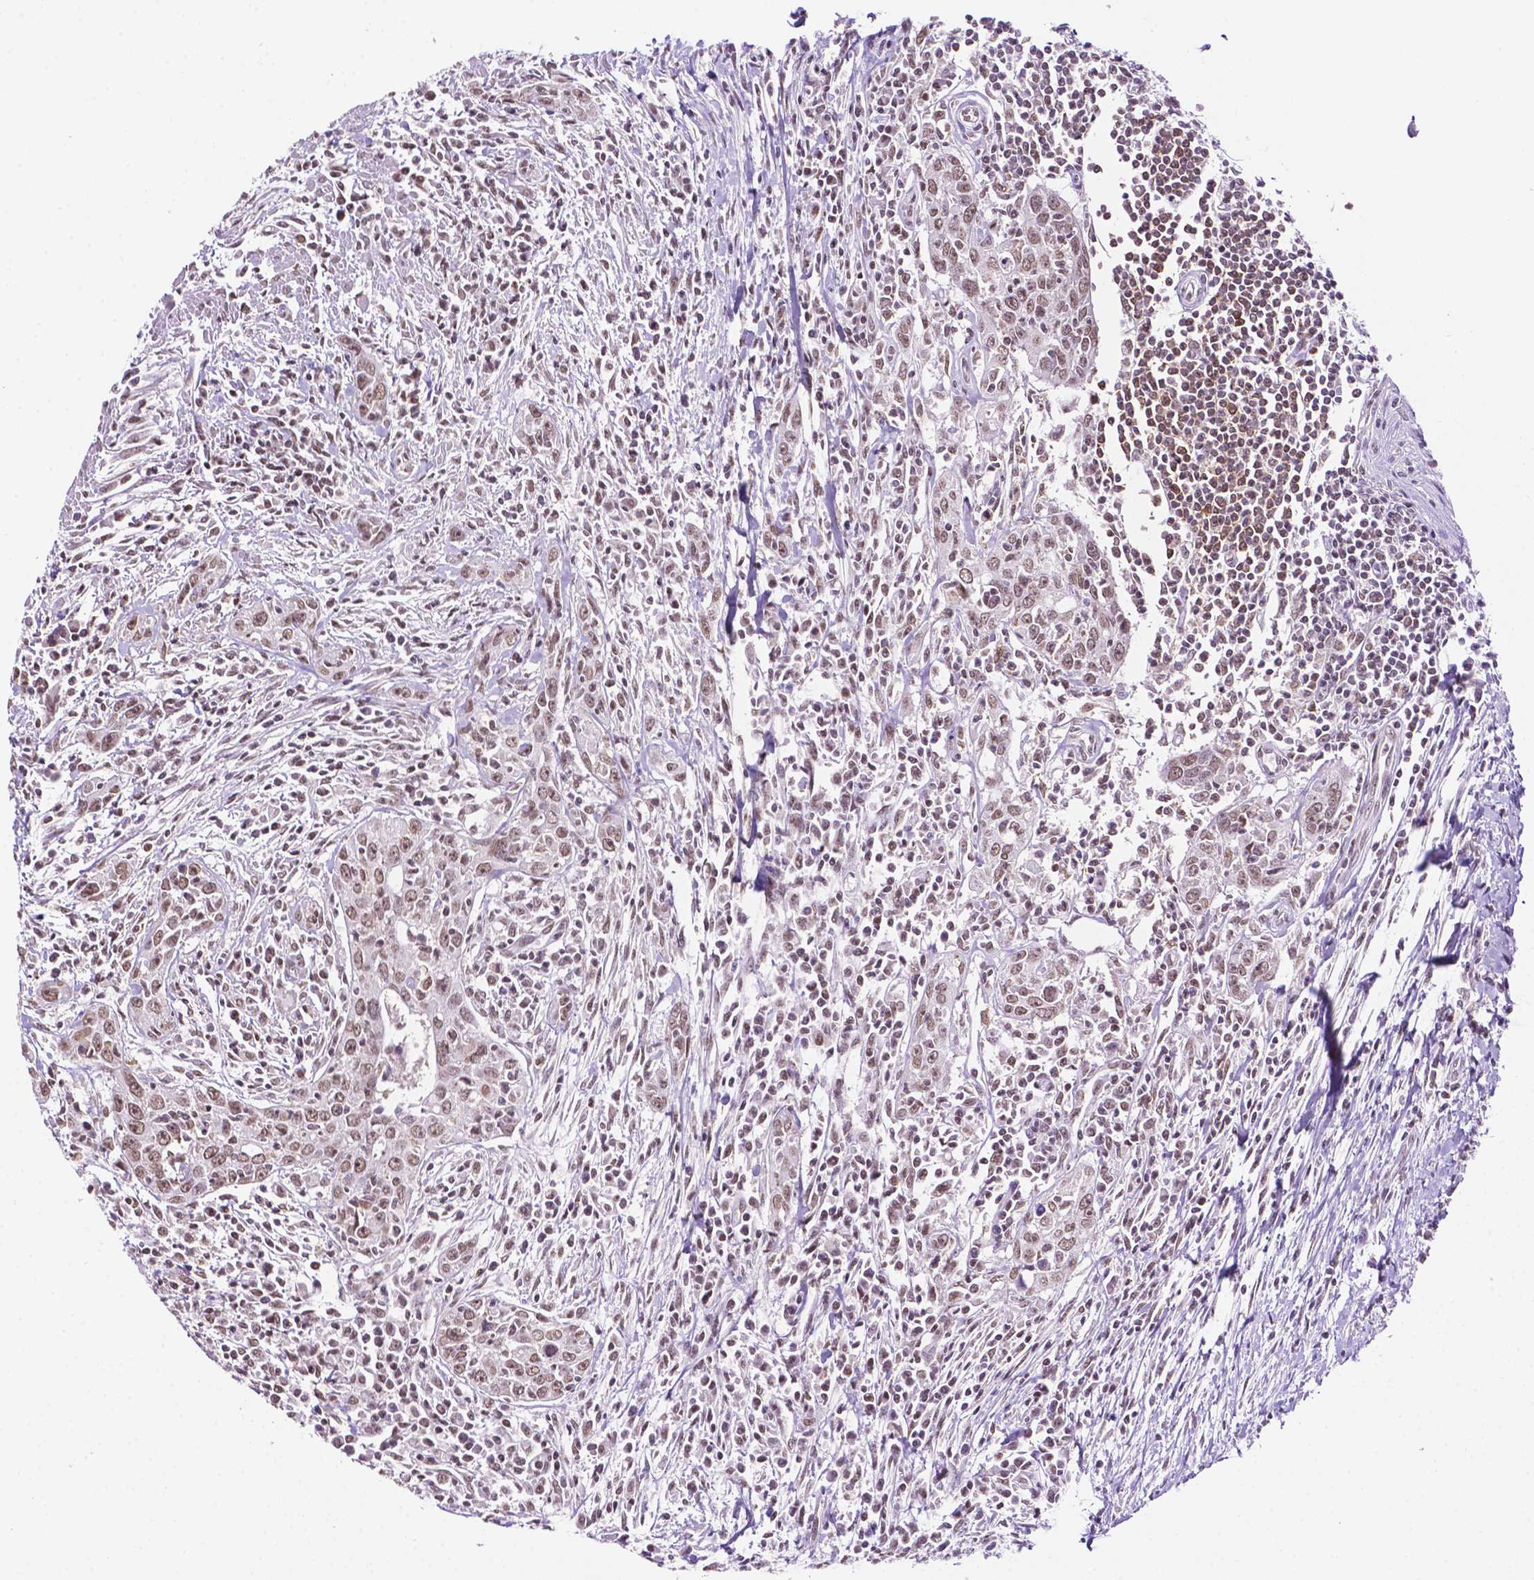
{"staining": {"intensity": "moderate", "quantity": ">75%", "location": "nuclear"}, "tissue": "urothelial cancer", "cell_type": "Tumor cells", "image_type": "cancer", "snomed": [{"axis": "morphology", "description": "Urothelial carcinoma, High grade"}, {"axis": "topography", "description": "Urinary bladder"}], "caption": "A high-resolution histopathology image shows immunohistochemistry (IHC) staining of urothelial cancer, which displays moderate nuclear staining in approximately >75% of tumor cells.", "gene": "PTPN6", "patient": {"sex": "male", "age": 83}}